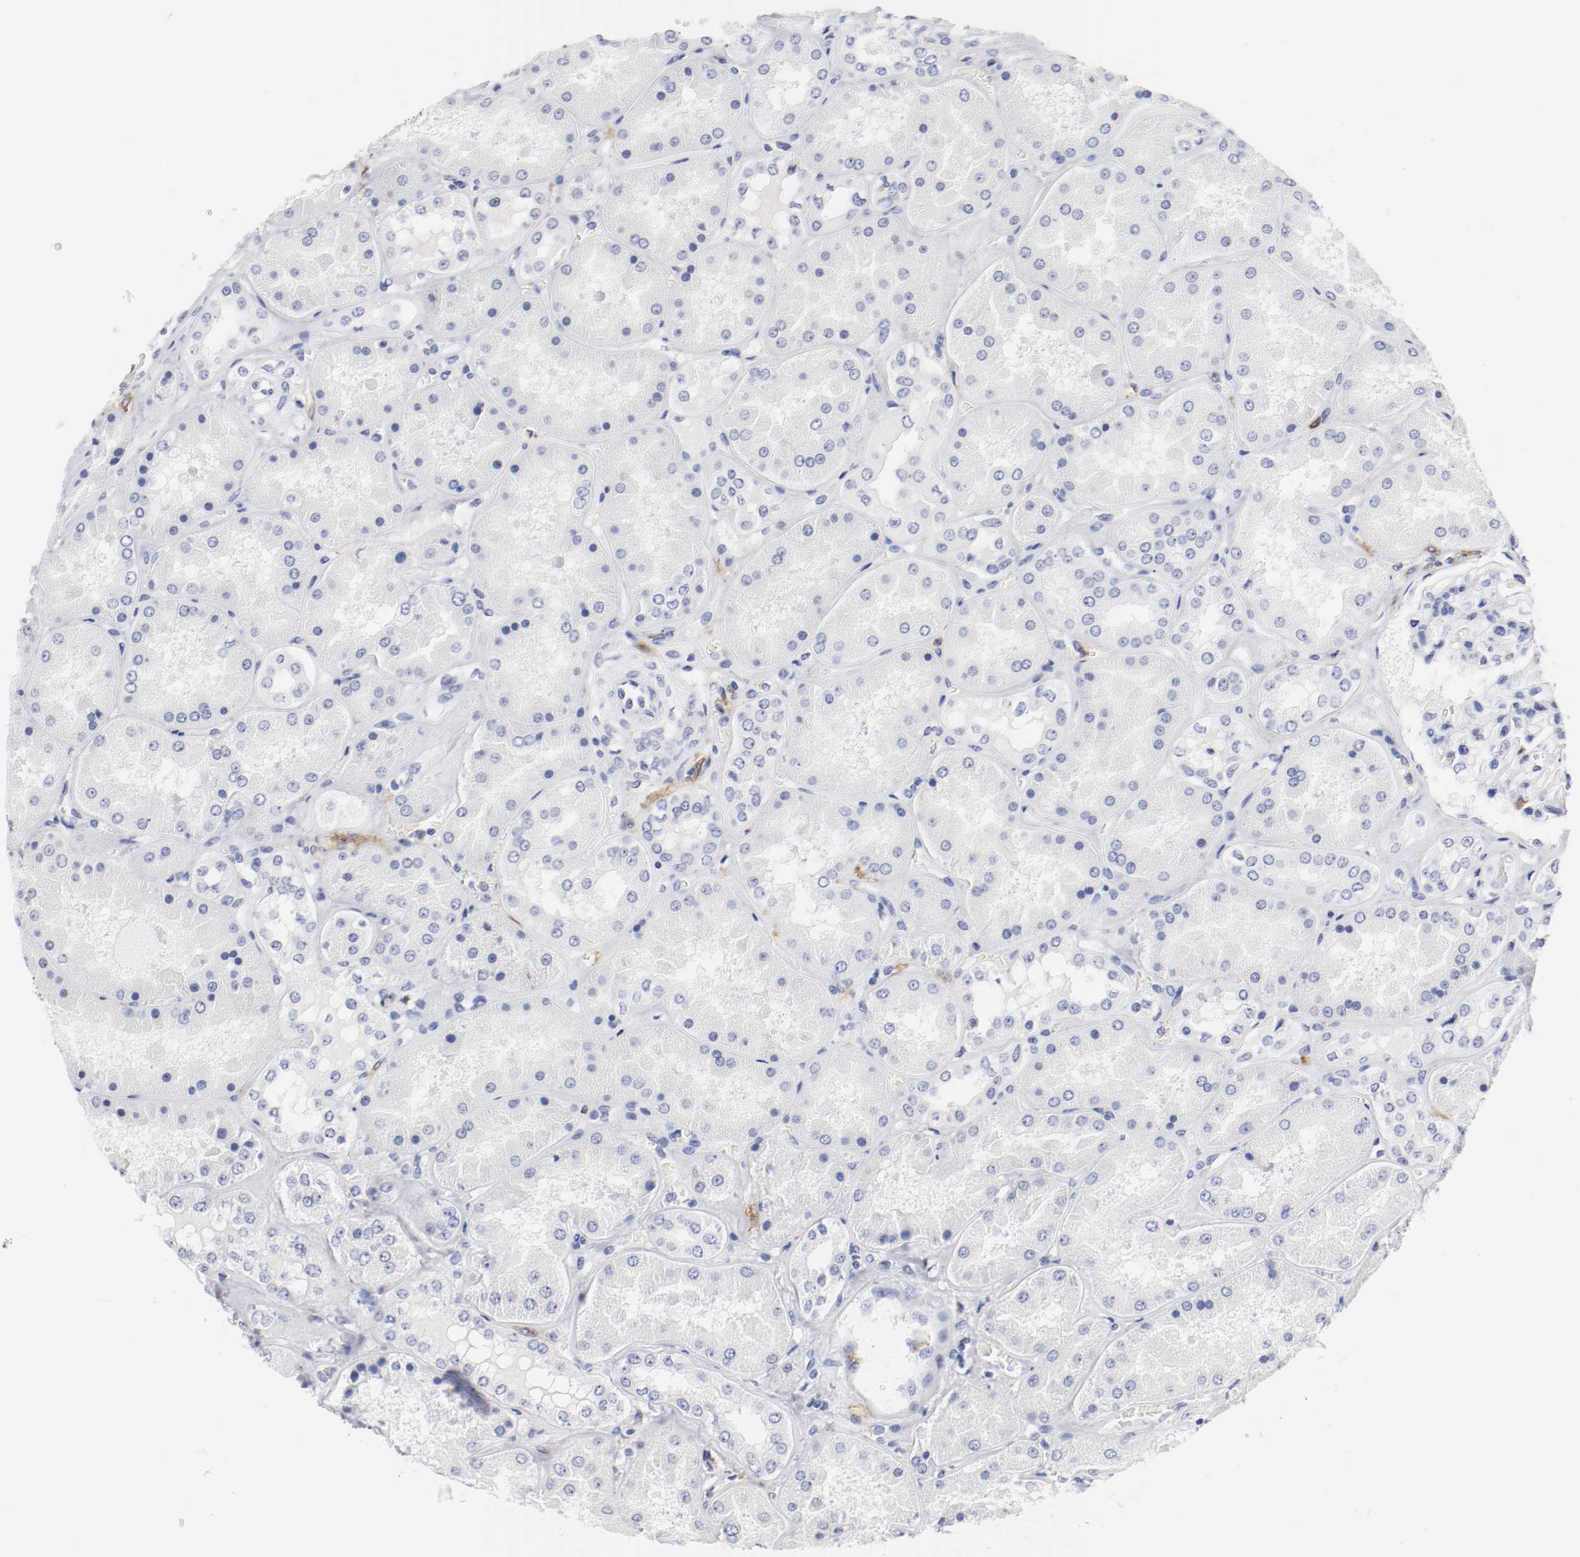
{"staining": {"intensity": "negative", "quantity": "none", "location": "none"}, "tissue": "kidney", "cell_type": "Cells in glomeruli", "image_type": "normal", "snomed": [{"axis": "morphology", "description": "Normal tissue, NOS"}, {"axis": "topography", "description": "Kidney"}], "caption": "Kidney stained for a protein using IHC shows no positivity cells in glomeruli.", "gene": "ITGAX", "patient": {"sex": "female", "age": 56}}